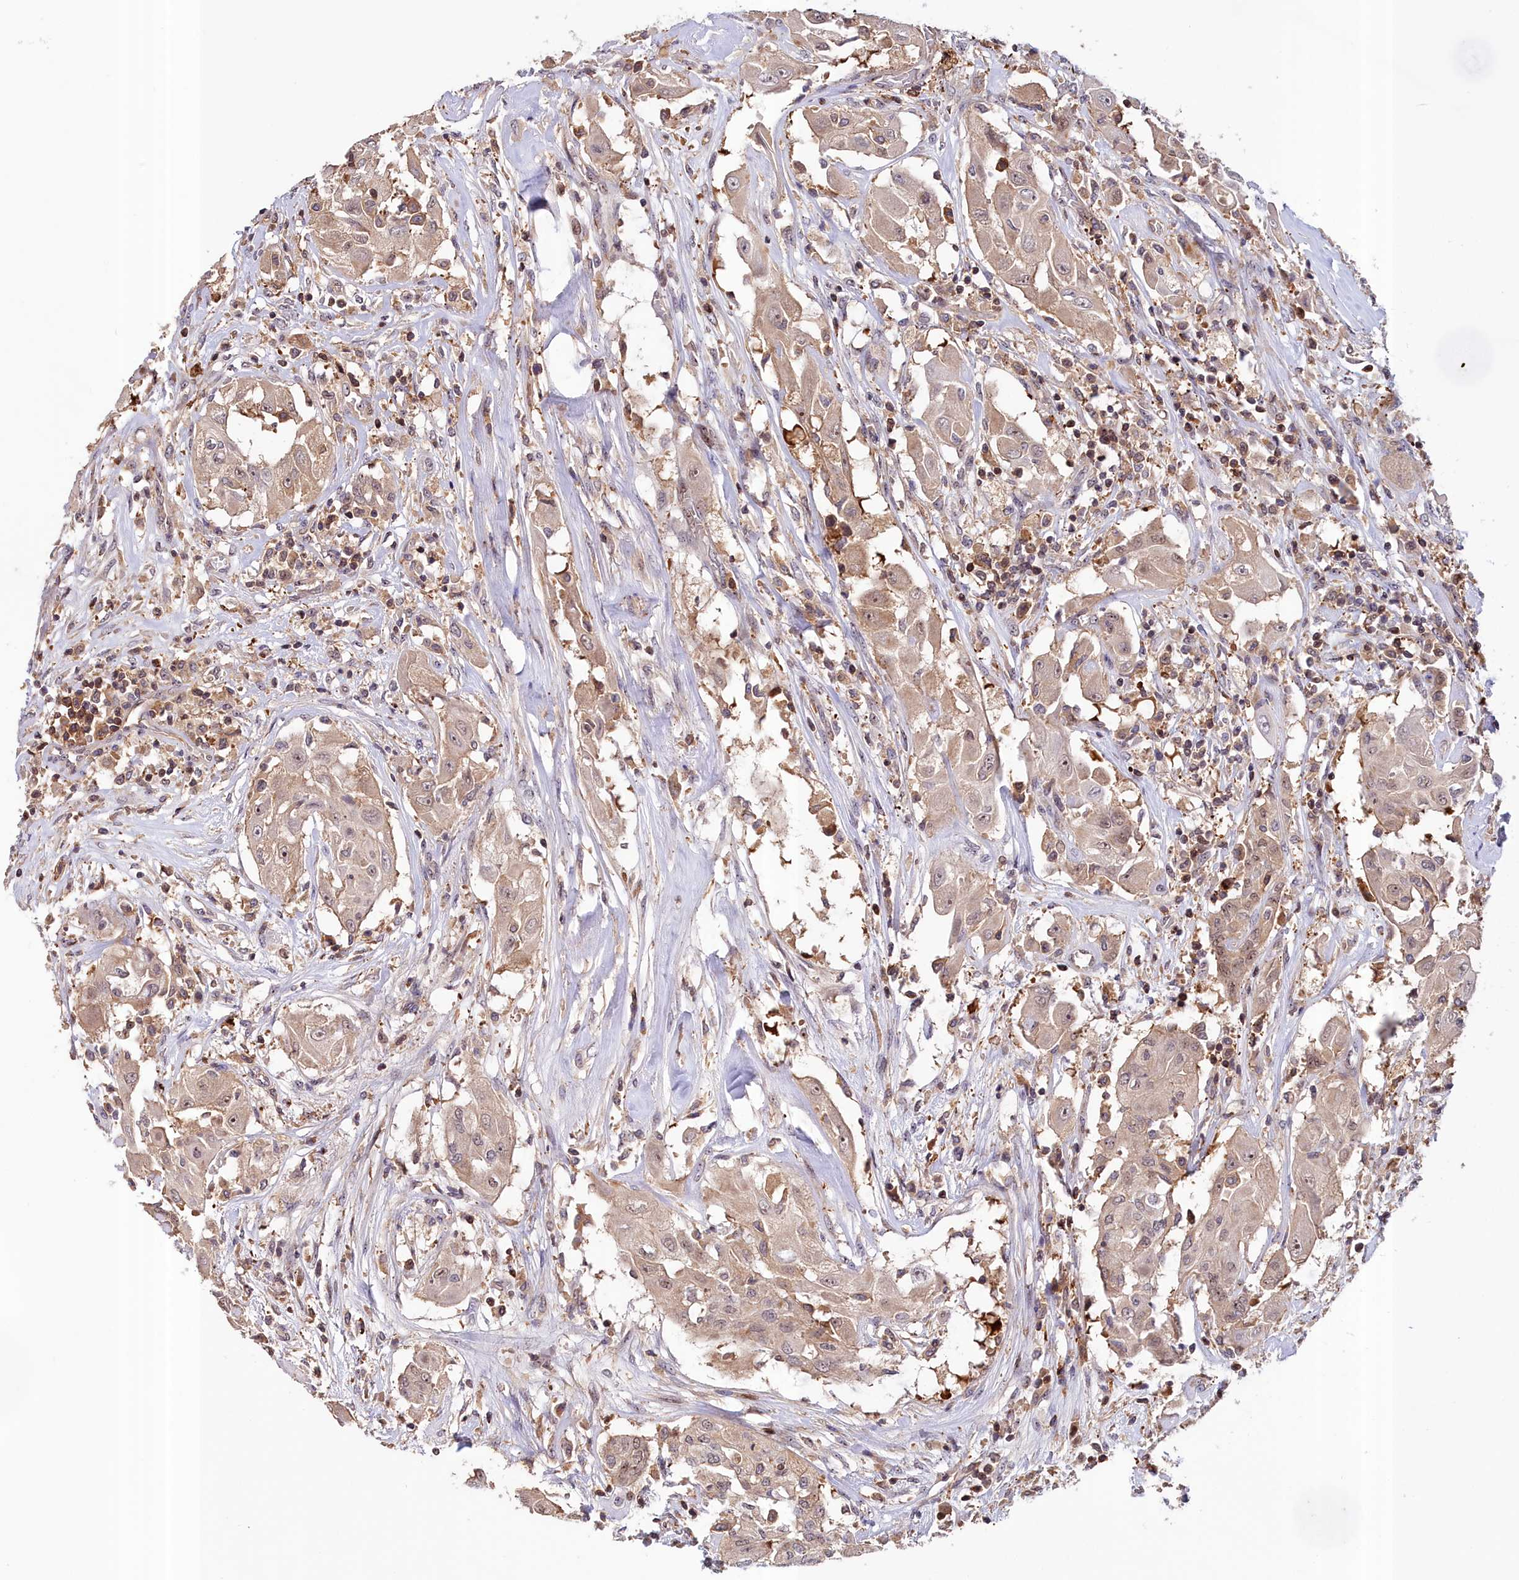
{"staining": {"intensity": "weak", "quantity": ">75%", "location": "cytoplasmic/membranous,nuclear"}, "tissue": "thyroid cancer", "cell_type": "Tumor cells", "image_type": "cancer", "snomed": [{"axis": "morphology", "description": "Papillary adenocarcinoma, NOS"}, {"axis": "topography", "description": "Thyroid gland"}], "caption": "This photomicrograph shows papillary adenocarcinoma (thyroid) stained with immunohistochemistry (IHC) to label a protein in brown. The cytoplasmic/membranous and nuclear of tumor cells show weak positivity for the protein. Nuclei are counter-stained blue.", "gene": "NEURL4", "patient": {"sex": "female", "age": 59}}